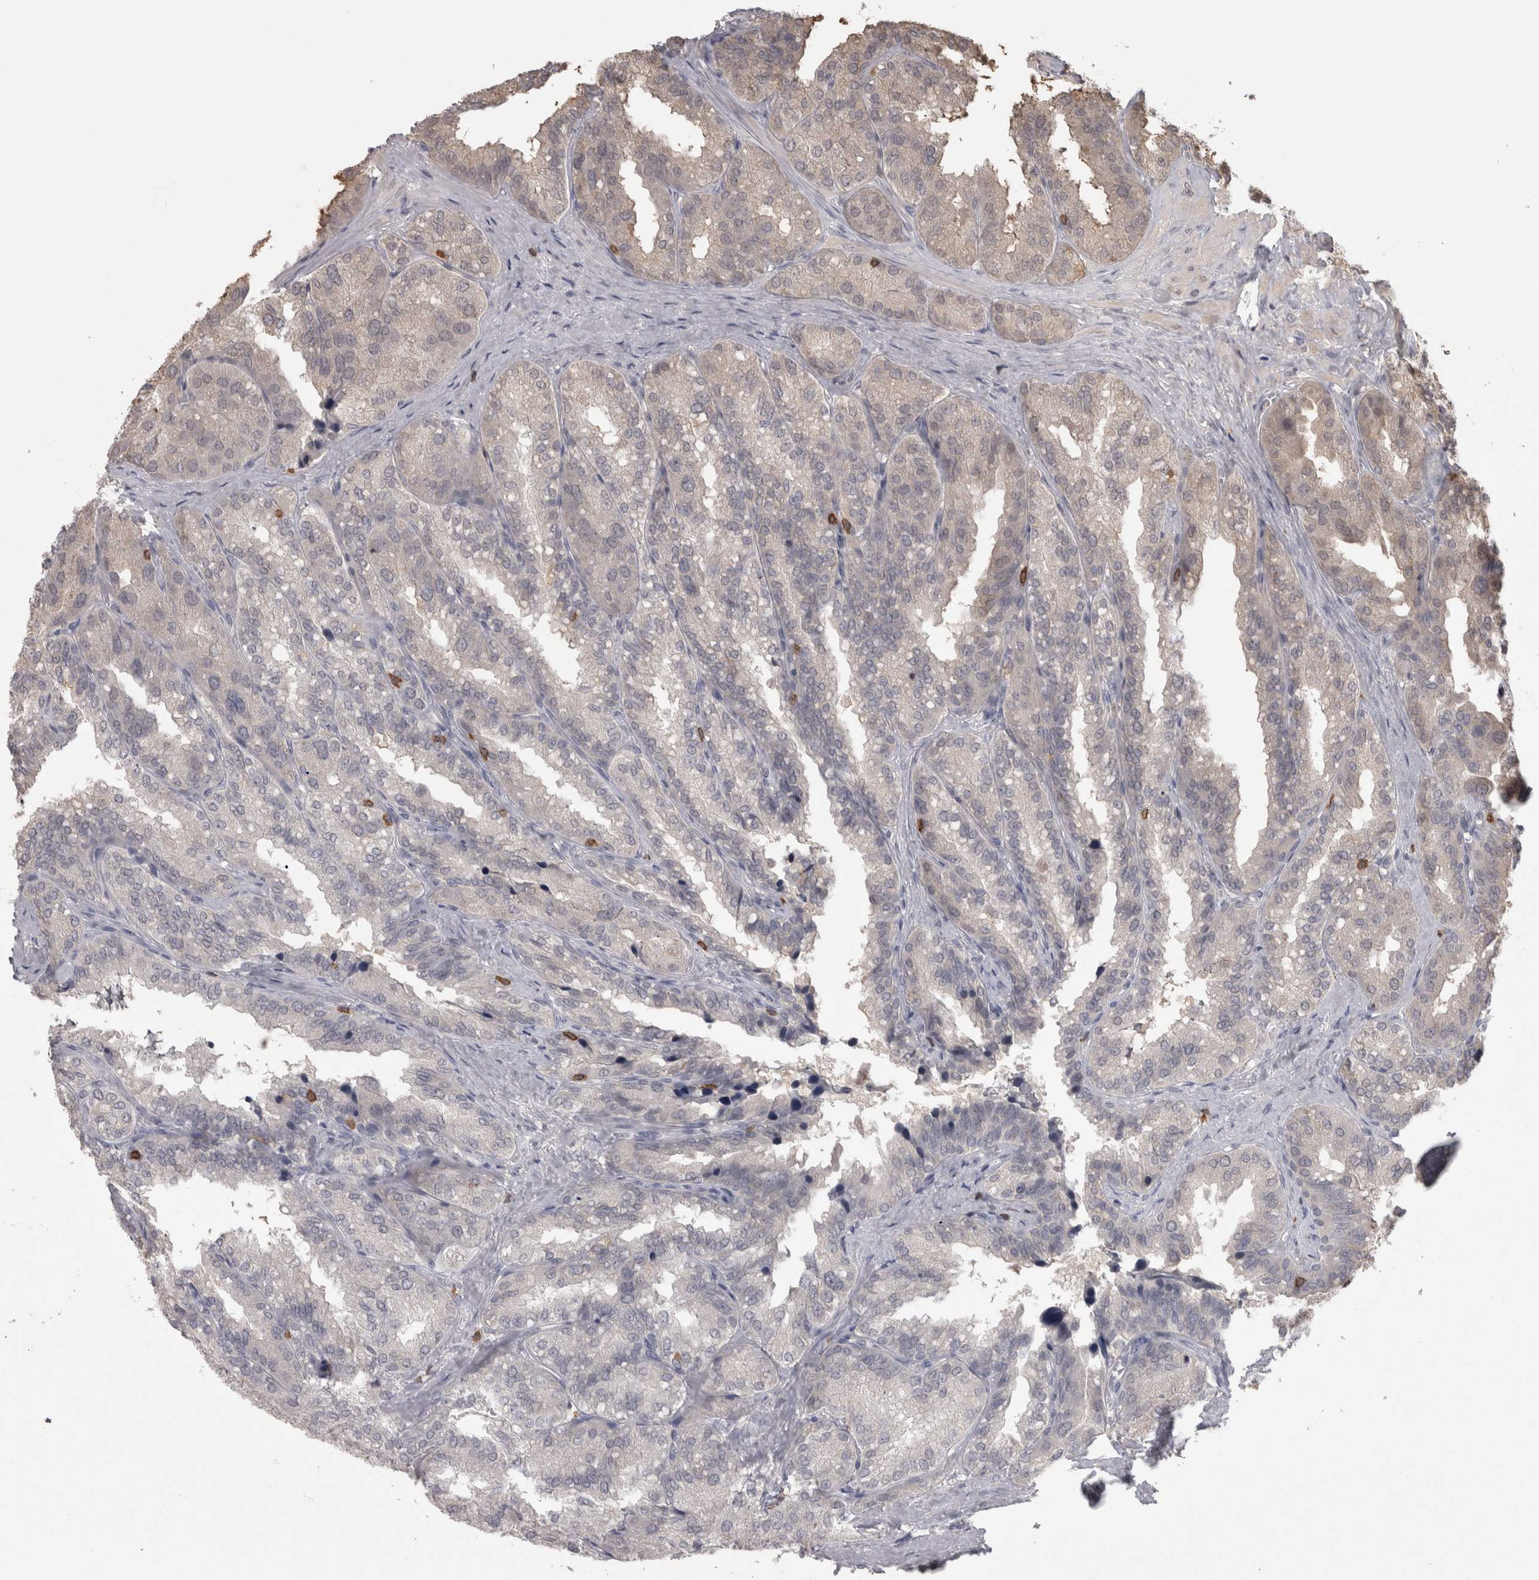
{"staining": {"intensity": "negative", "quantity": "none", "location": "none"}, "tissue": "seminal vesicle", "cell_type": "Glandular cells", "image_type": "normal", "snomed": [{"axis": "morphology", "description": "Normal tissue, NOS"}, {"axis": "topography", "description": "Prostate"}, {"axis": "topography", "description": "Seminal veicle"}], "caption": "The photomicrograph reveals no significant expression in glandular cells of seminal vesicle.", "gene": "SKAP1", "patient": {"sex": "male", "age": 51}}